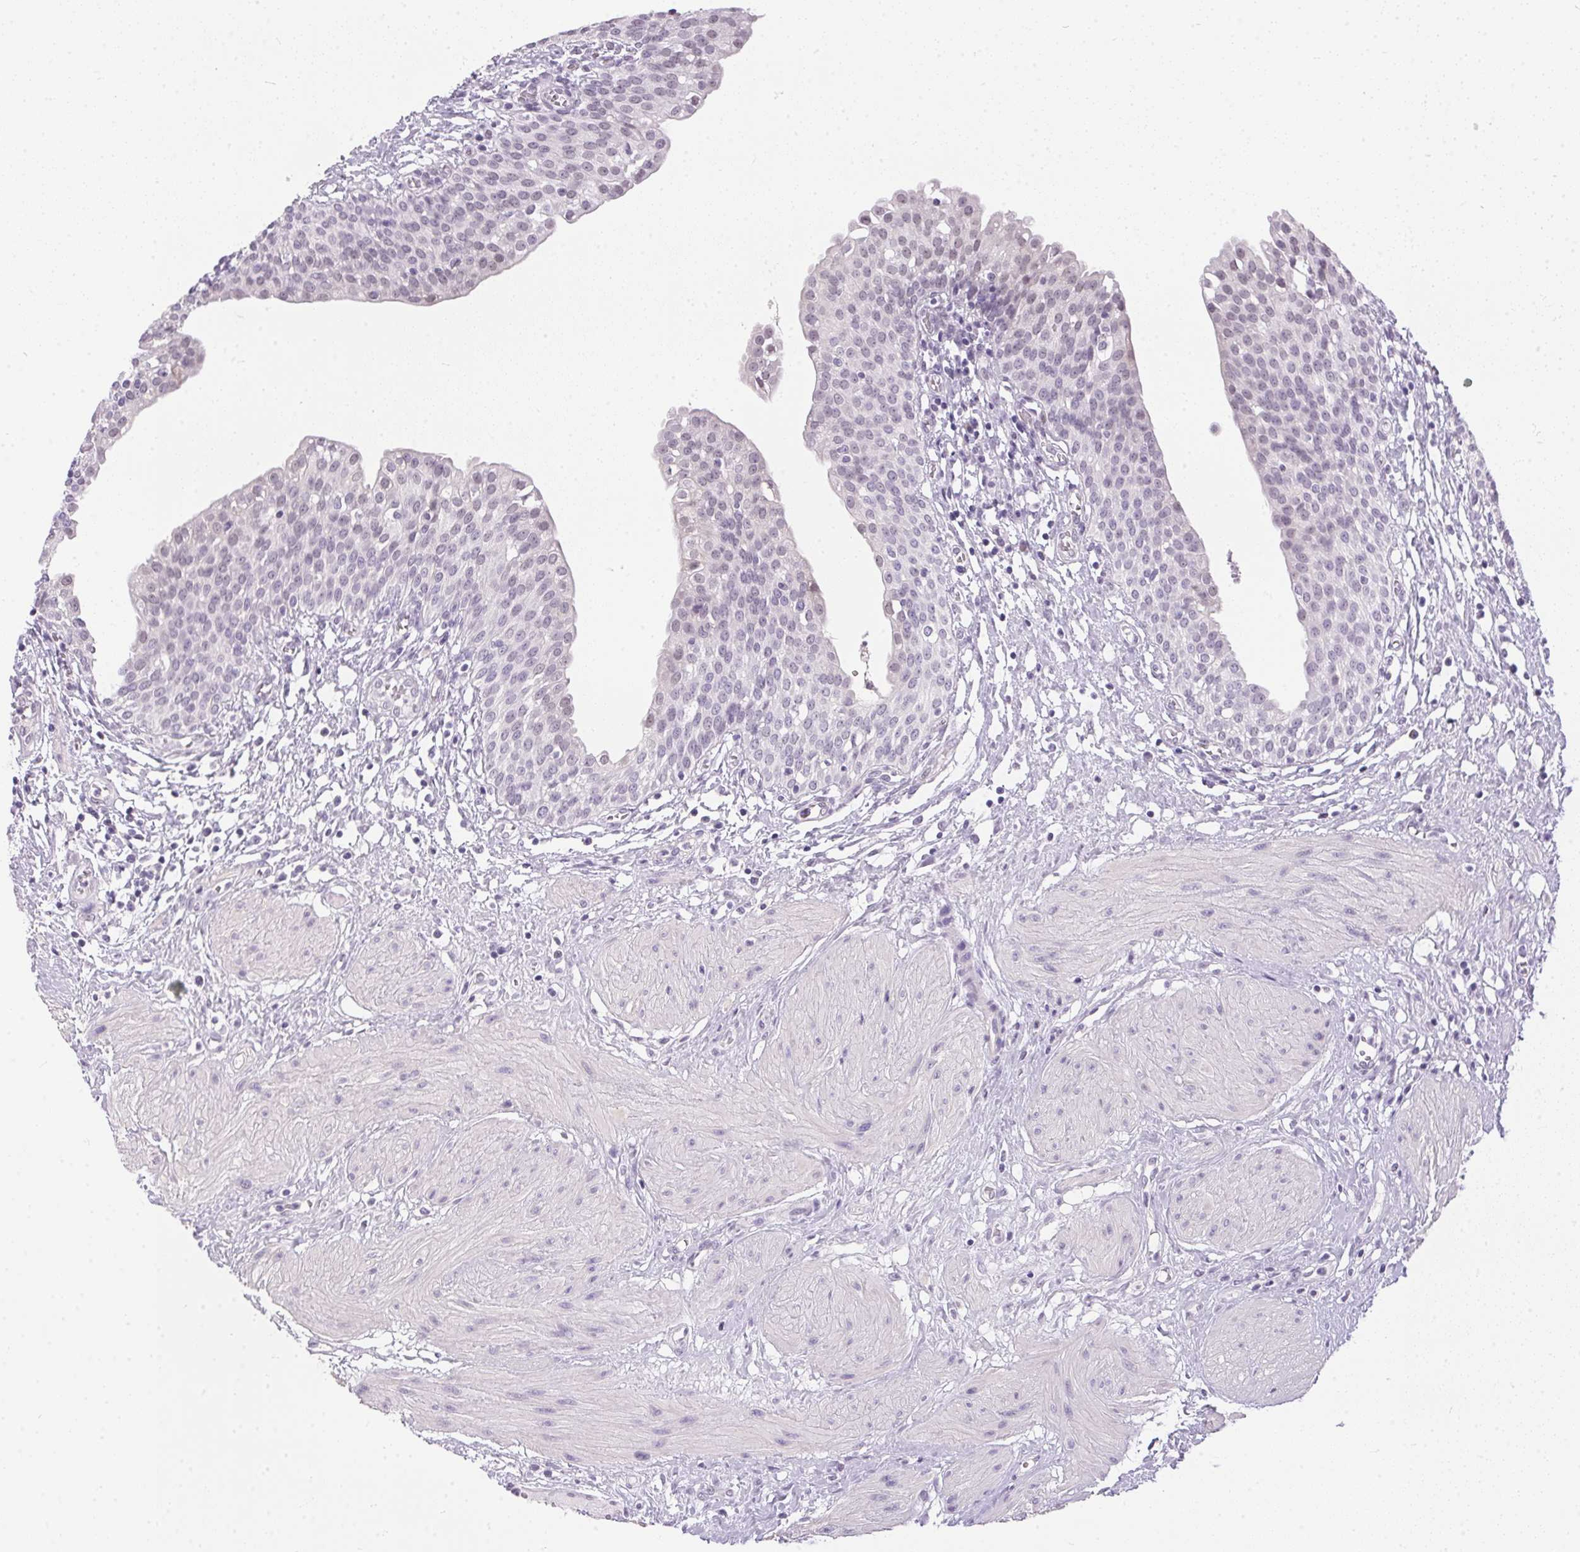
{"staining": {"intensity": "negative", "quantity": "none", "location": "none"}, "tissue": "urinary bladder", "cell_type": "Urothelial cells", "image_type": "normal", "snomed": [{"axis": "morphology", "description": "Normal tissue, NOS"}, {"axis": "topography", "description": "Urinary bladder"}], "caption": "The immunohistochemistry (IHC) micrograph has no significant staining in urothelial cells of urinary bladder.", "gene": "GBP6", "patient": {"sex": "male", "age": 55}}